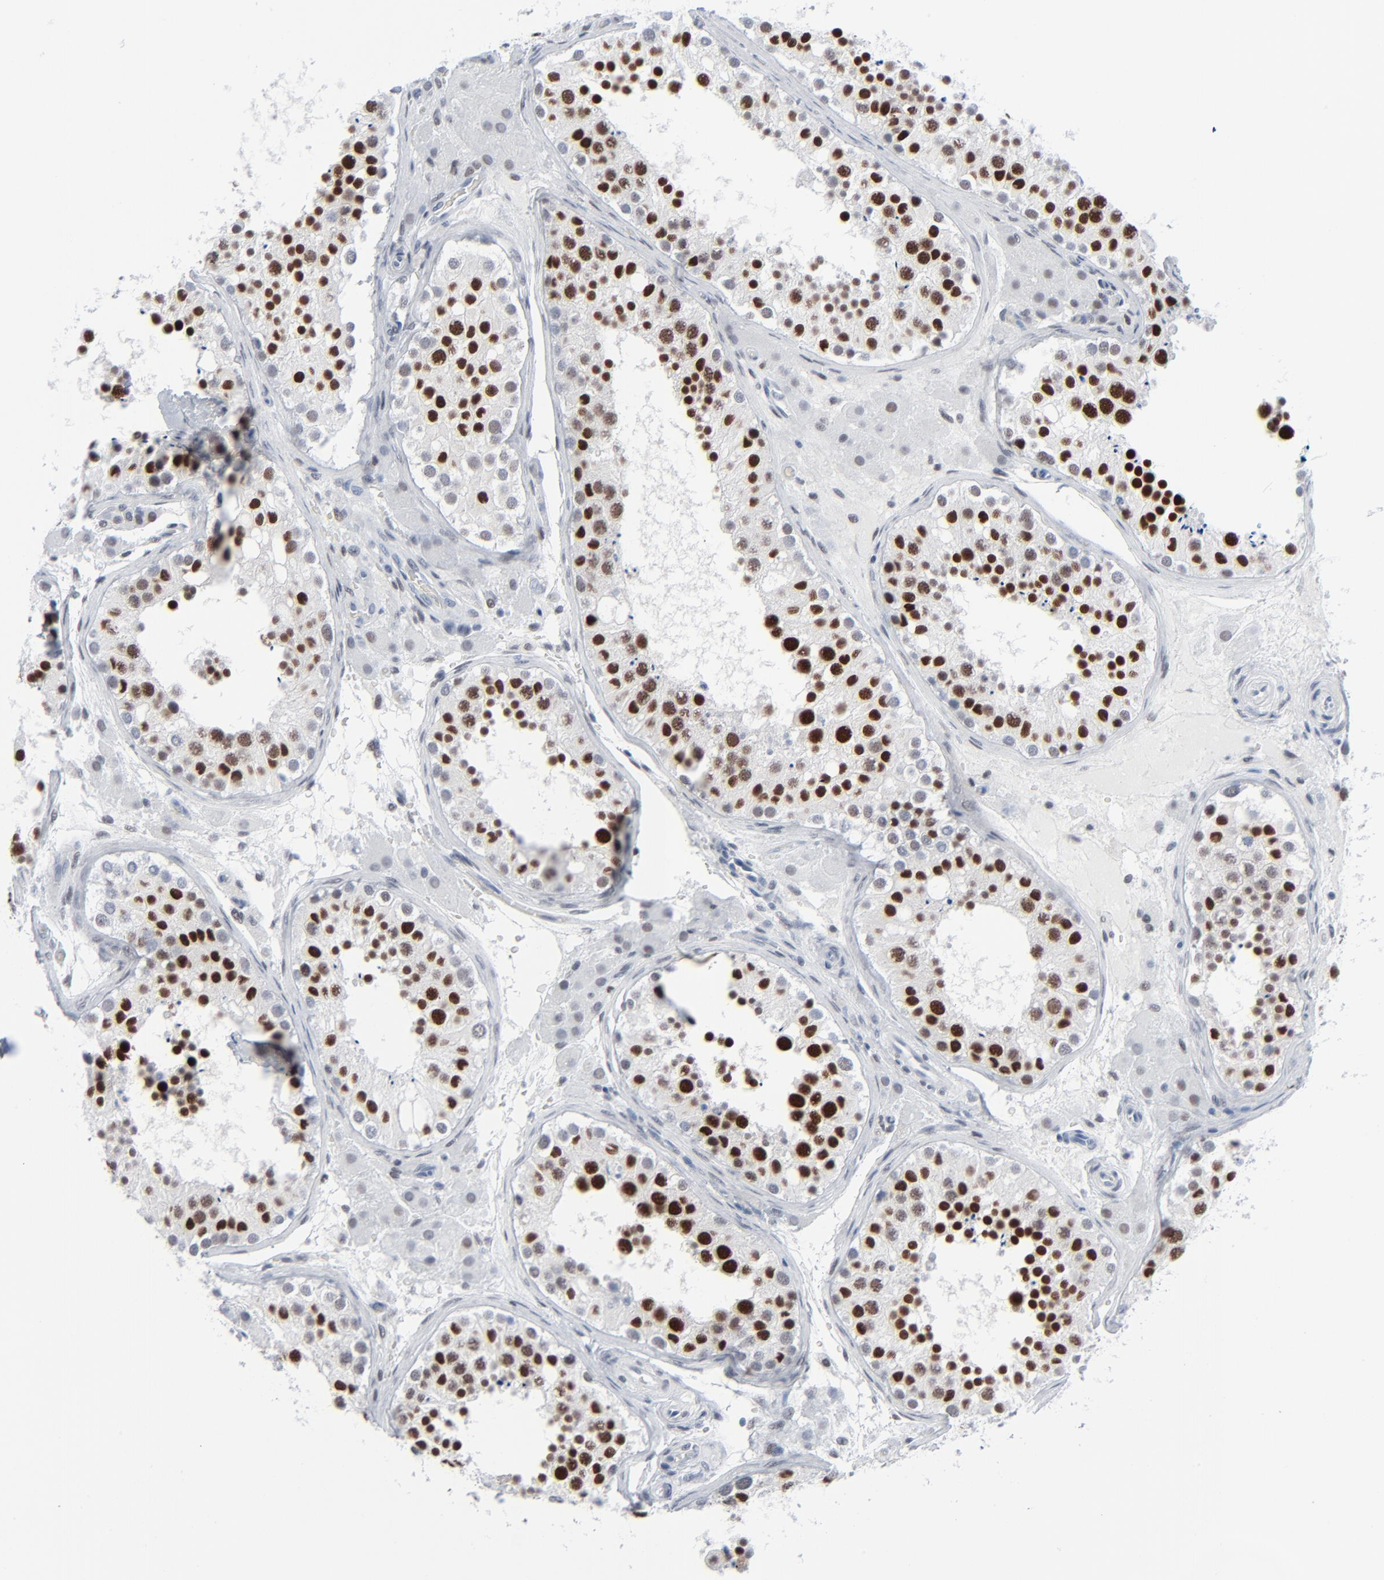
{"staining": {"intensity": "strong", "quantity": ">75%", "location": "nuclear"}, "tissue": "testis", "cell_type": "Cells in seminiferous ducts", "image_type": "normal", "snomed": [{"axis": "morphology", "description": "Normal tissue, NOS"}, {"axis": "topography", "description": "Testis"}], "caption": "Unremarkable testis was stained to show a protein in brown. There is high levels of strong nuclear staining in about >75% of cells in seminiferous ducts. Immunohistochemistry (ihc) stains the protein in brown and the nuclei are stained blue.", "gene": "SIRT1", "patient": {"sex": "male", "age": 26}}